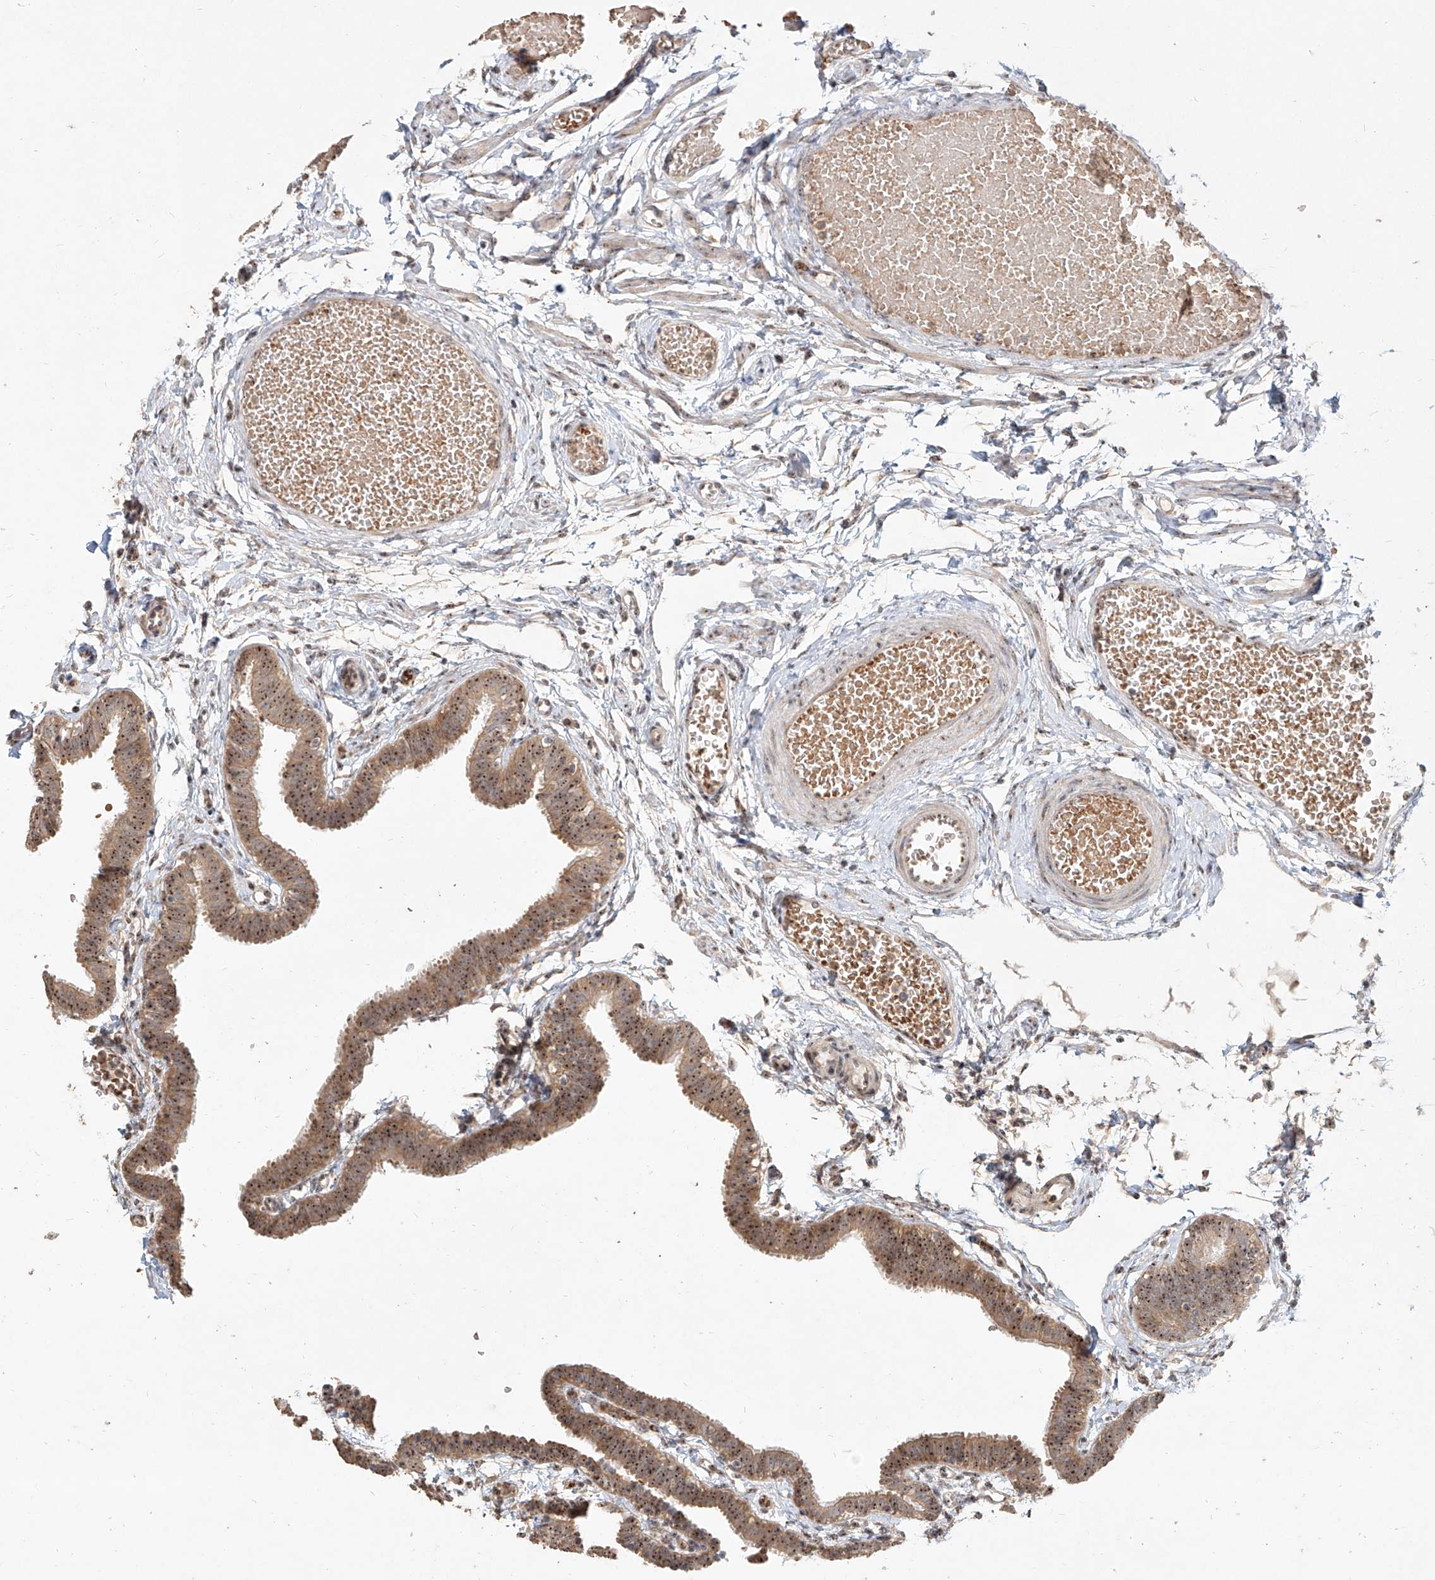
{"staining": {"intensity": "moderate", "quantity": ">75%", "location": "cytoplasmic/membranous,nuclear"}, "tissue": "fallopian tube", "cell_type": "Glandular cells", "image_type": "normal", "snomed": [{"axis": "morphology", "description": "Normal tissue, NOS"}, {"axis": "topography", "description": "Fallopian tube"}, {"axis": "topography", "description": "Ovary"}], "caption": "Human fallopian tube stained for a protein (brown) demonstrates moderate cytoplasmic/membranous,nuclear positive expression in about >75% of glandular cells.", "gene": "BYSL", "patient": {"sex": "female", "age": 23}}